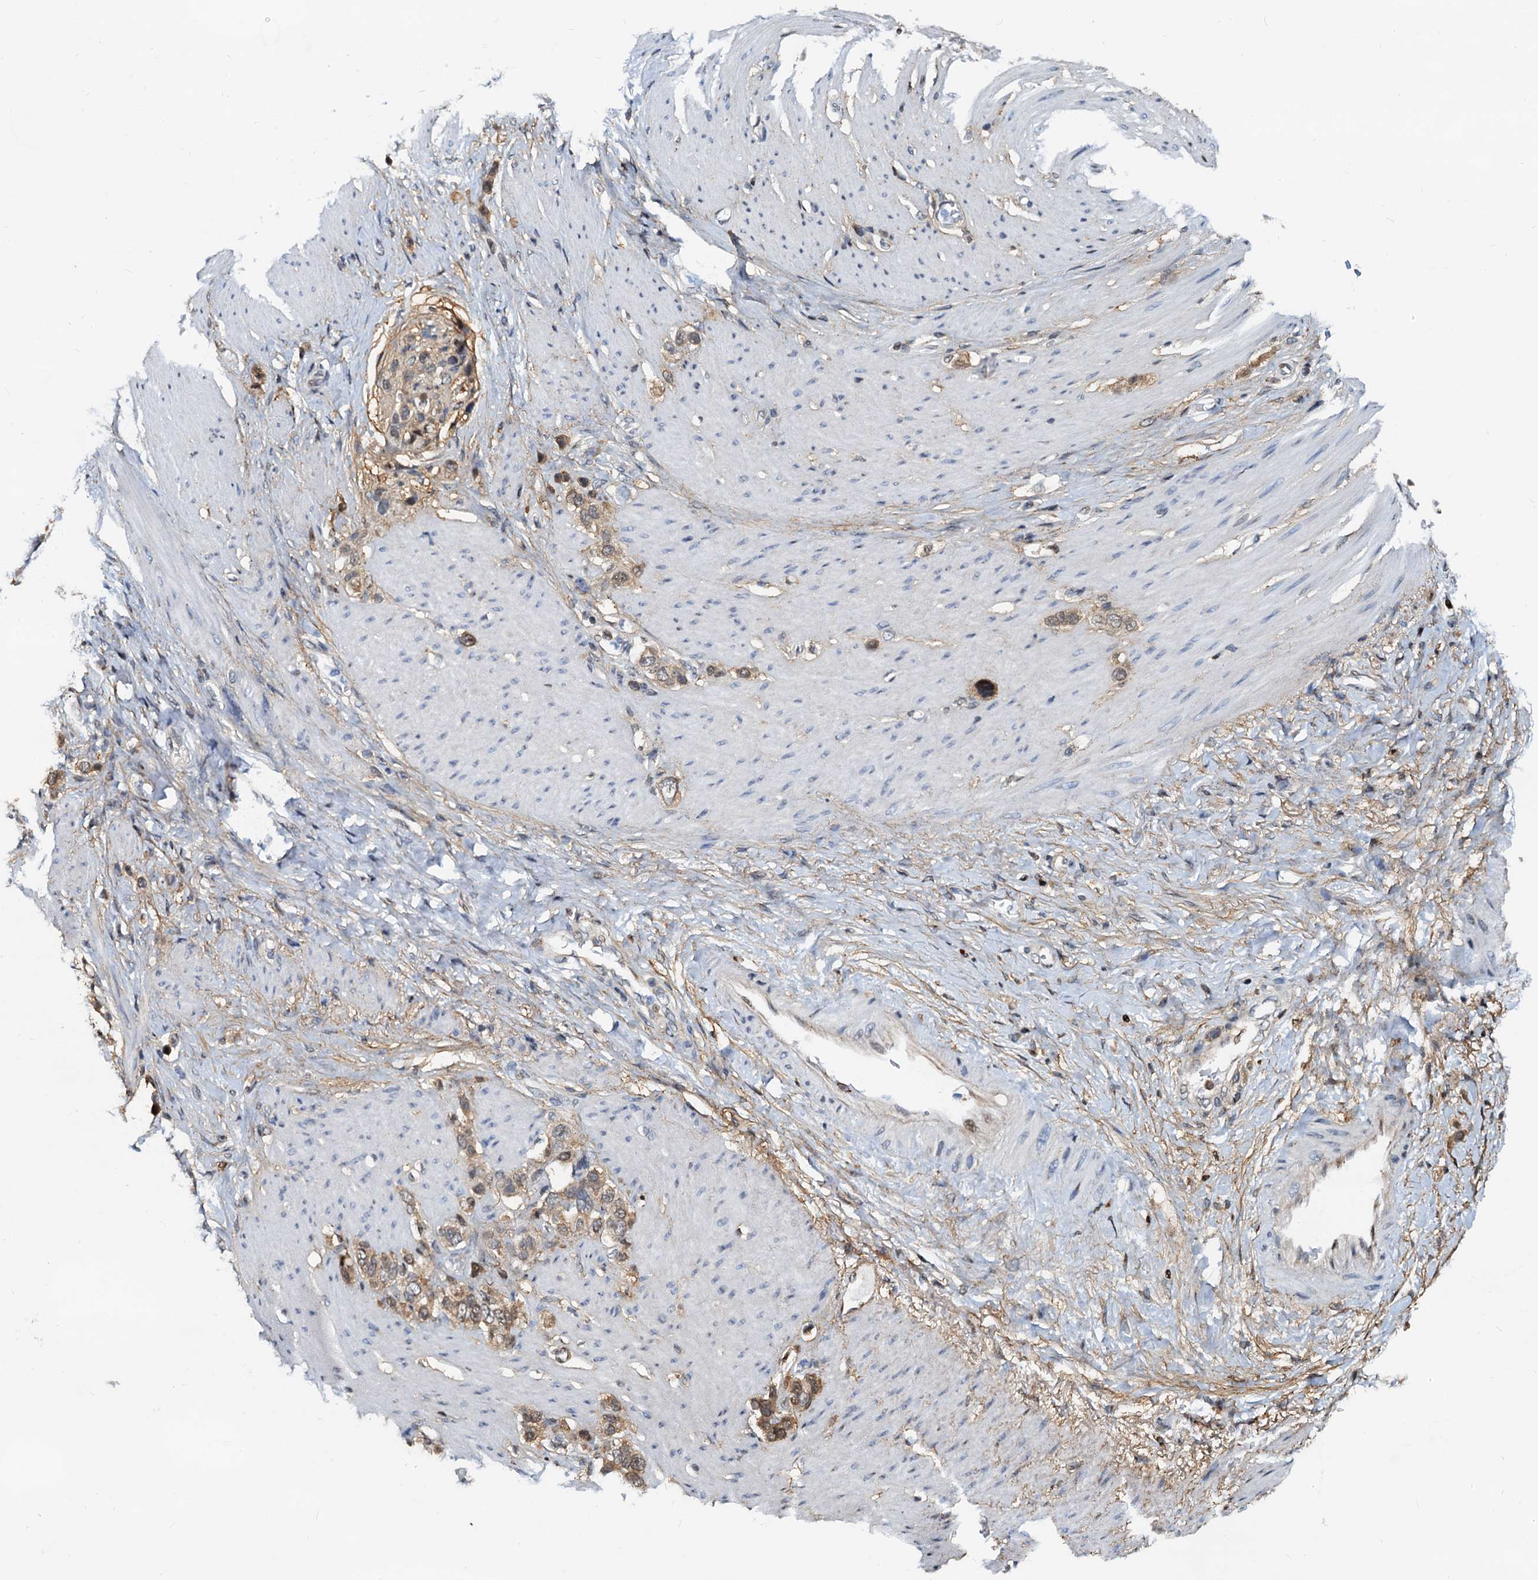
{"staining": {"intensity": "moderate", "quantity": "25%-75%", "location": "cytoplasmic/membranous,nuclear"}, "tissue": "stomach cancer", "cell_type": "Tumor cells", "image_type": "cancer", "snomed": [{"axis": "morphology", "description": "Adenocarcinoma, NOS"}, {"axis": "morphology", "description": "Adenocarcinoma, High grade"}, {"axis": "topography", "description": "Stomach, upper"}, {"axis": "topography", "description": "Stomach, lower"}], "caption": "Immunohistochemical staining of adenocarcinoma (high-grade) (stomach) shows medium levels of moderate cytoplasmic/membranous and nuclear protein positivity in about 25%-75% of tumor cells.", "gene": "PTGES3", "patient": {"sex": "female", "age": 65}}